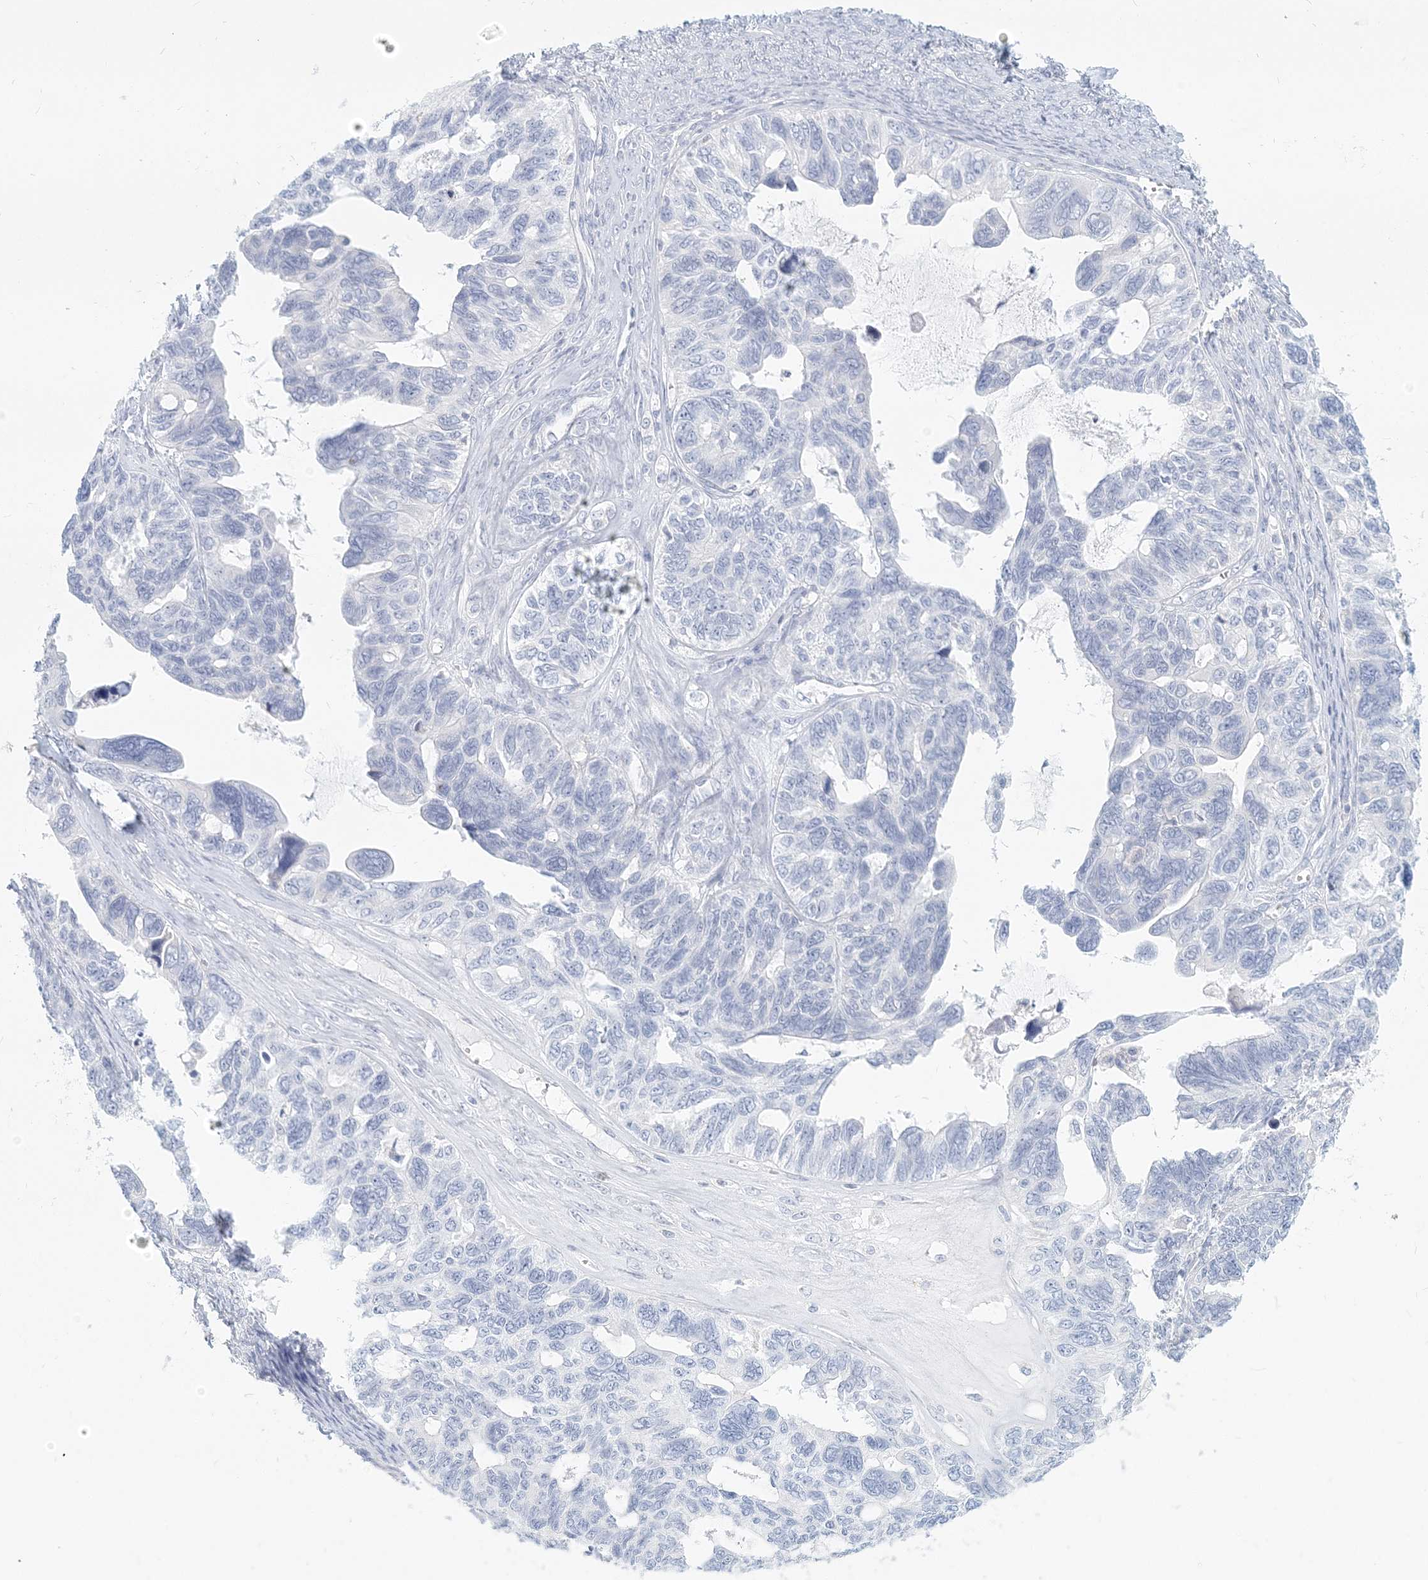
{"staining": {"intensity": "negative", "quantity": "none", "location": "none"}, "tissue": "ovarian cancer", "cell_type": "Tumor cells", "image_type": "cancer", "snomed": [{"axis": "morphology", "description": "Cystadenocarcinoma, serous, NOS"}, {"axis": "topography", "description": "Ovary"}], "caption": "IHC of ovarian serous cystadenocarcinoma demonstrates no expression in tumor cells.", "gene": "CSN1S1", "patient": {"sex": "female", "age": 79}}